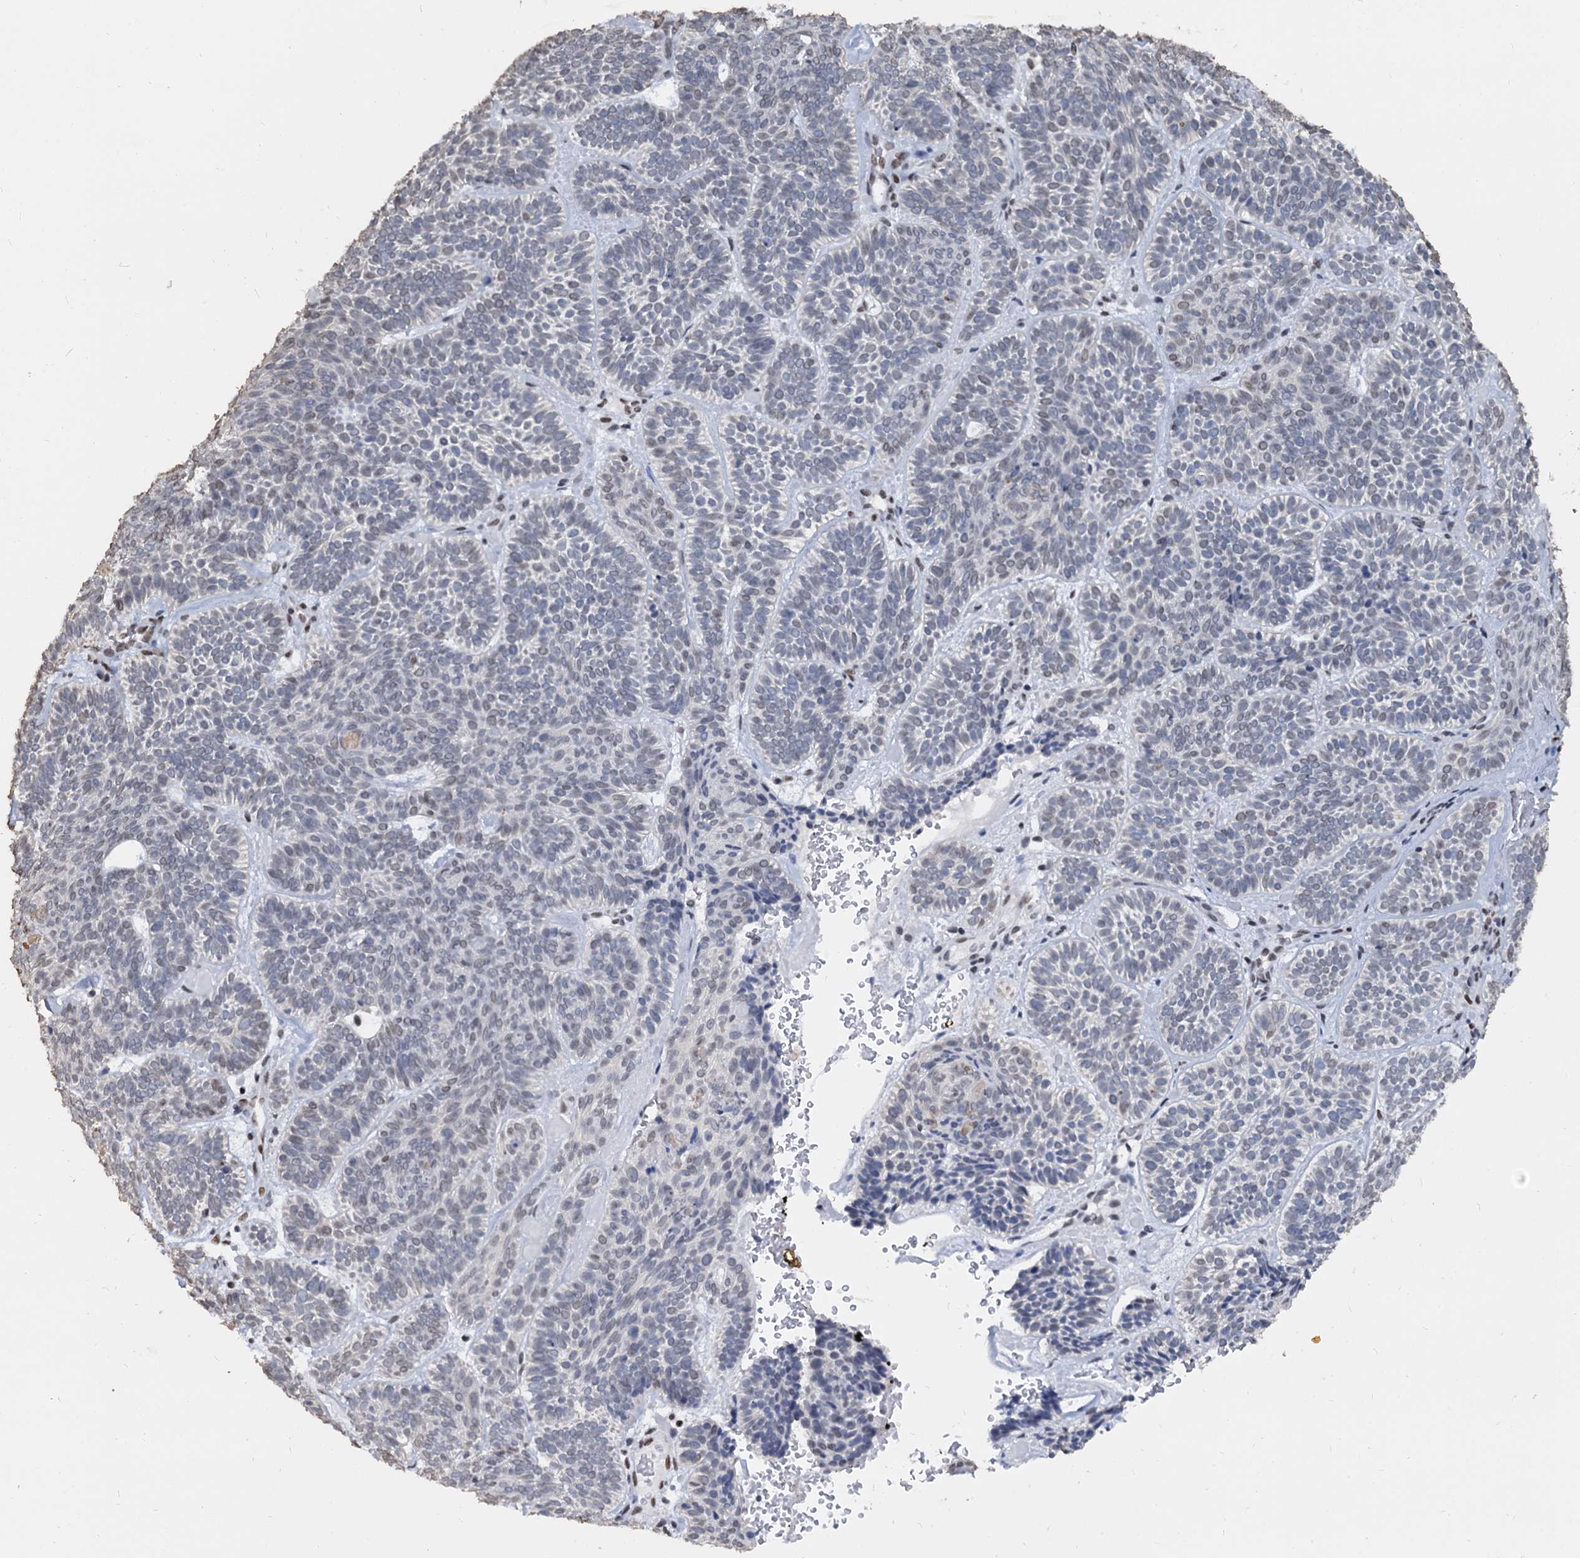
{"staining": {"intensity": "weak", "quantity": "<25%", "location": "nuclear"}, "tissue": "skin cancer", "cell_type": "Tumor cells", "image_type": "cancer", "snomed": [{"axis": "morphology", "description": "Basal cell carcinoma"}, {"axis": "topography", "description": "Skin"}], "caption": "Tumor cells are negative for protein expression in human skin basal cell carcinoma. (Immunohistochemistry (ihc), brightfield microscopy, high magnification).", "gene": "CMAS", "patient": {"sex": "male", "age": 85}}